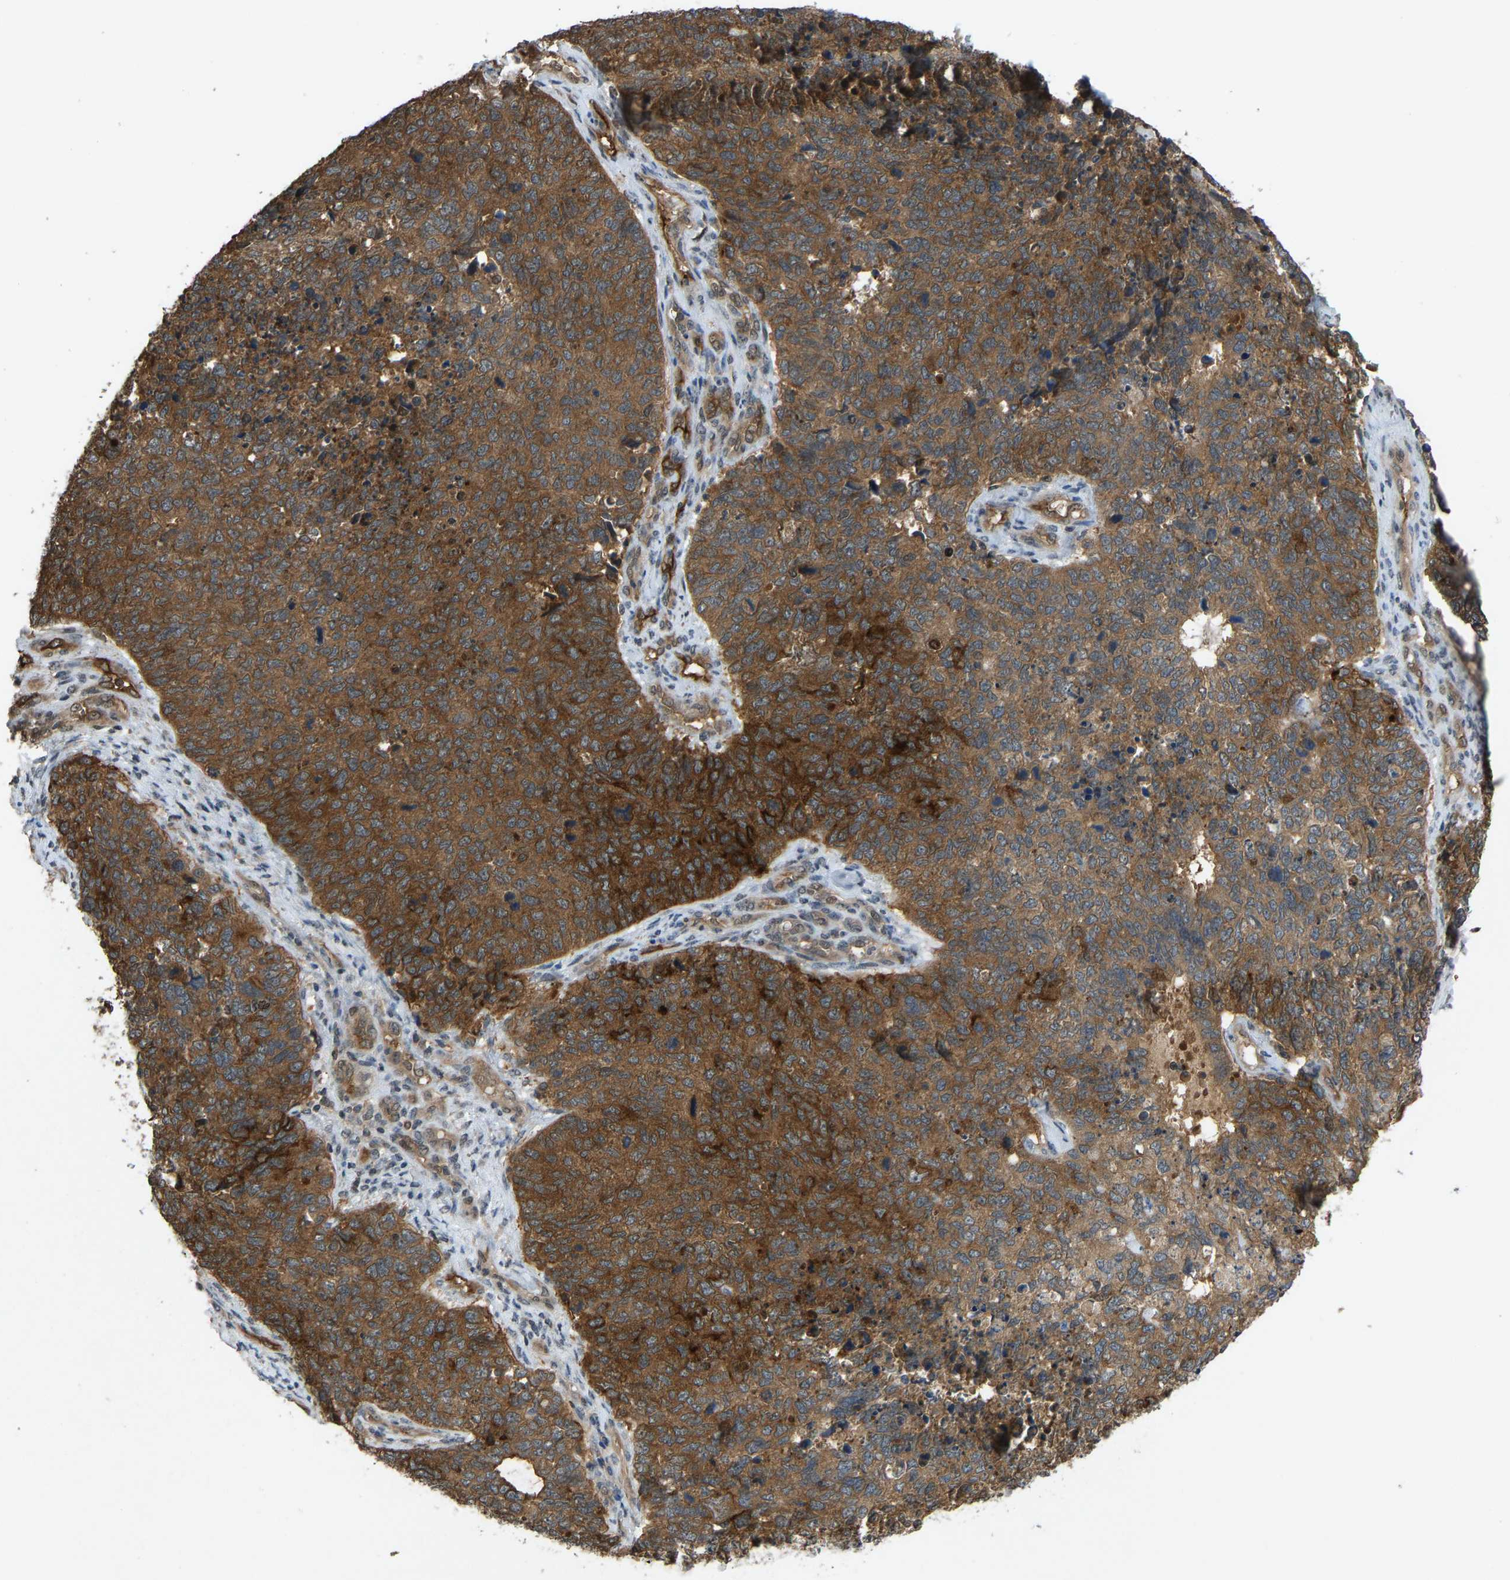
{"staining": {"intensity": "strong", "quantity": ">75%", "location": "cytoplasmic/membranous"}, "tissue": "cervical cancer", "cell_type": "Tumor cells", "image_type": "cancer", "snomed": [{"axis": "morphology", "description": "Squamous cell carcinoma, NOS"}, {"axis": "topography", "description": "Cervix"}], "caption": "Cervical squamous cell carcinoma stained with a brown dye reveals strong cytoplasmic/membranous positive positivity in approximately >75% of tumor cells.", "gene": "CCT8", "patient": {"sex": "female", "age": 63}}